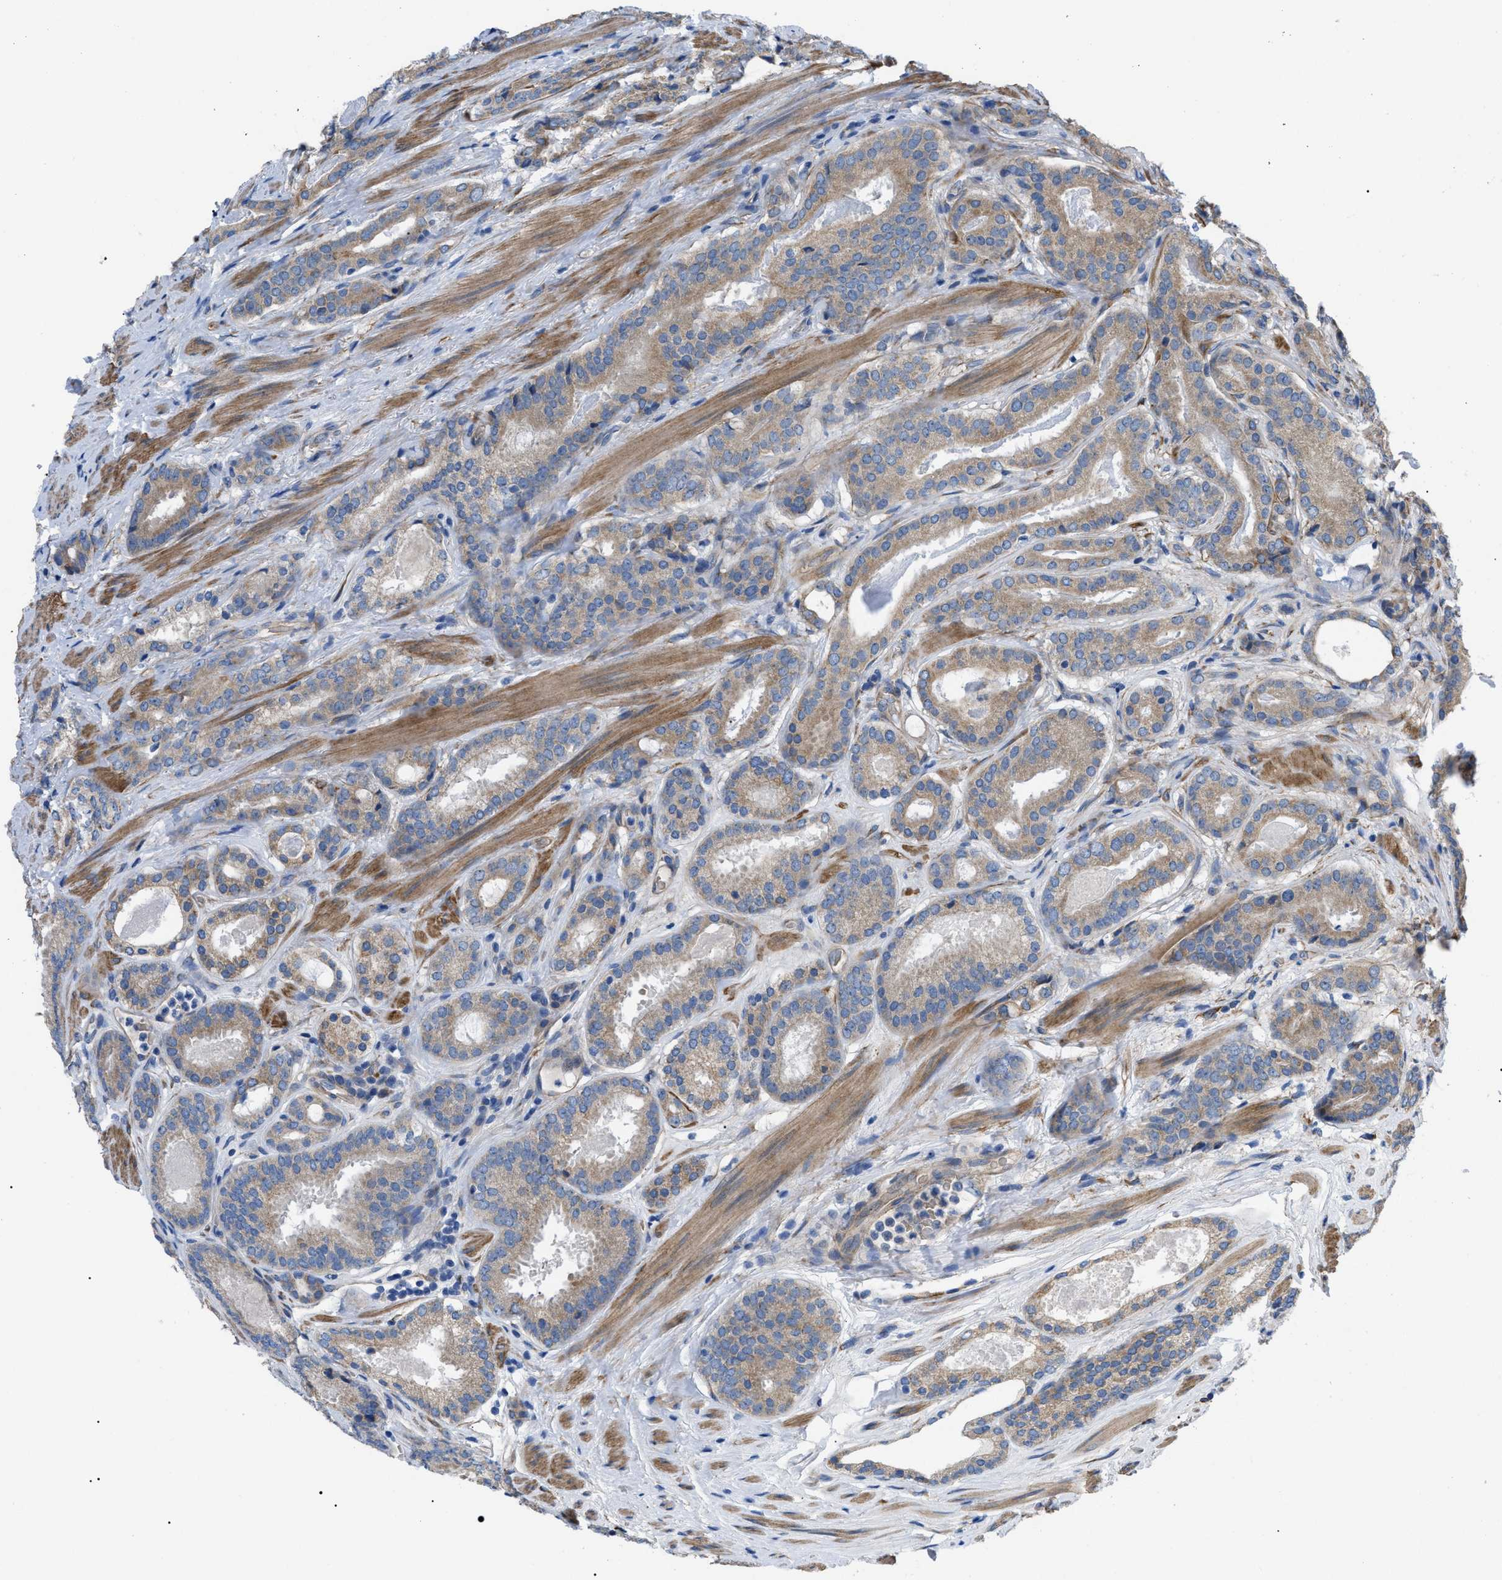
{"staining": {"intensity": "weak", "quantity": ">75%", "location": "cytoplasmic/membranous"}, "tissue": "prostate cancer", "cell_type": "Tumor cells", "image_type": "cancer", "snomed": [{"axis": "morphology", "description": "Adenocarcinoma, Low grade"}, {"axis": "topography", "description": "Prostate"}], "caption": "Protein positivity by IHC shows weak cytoplasmic/membranous positivity in approximately >75% of tumor cells in prostate cancer (low-grade adenocarcinoma).", "gene": "MYO10", "patient": {"sex": "male", "age": 69}}